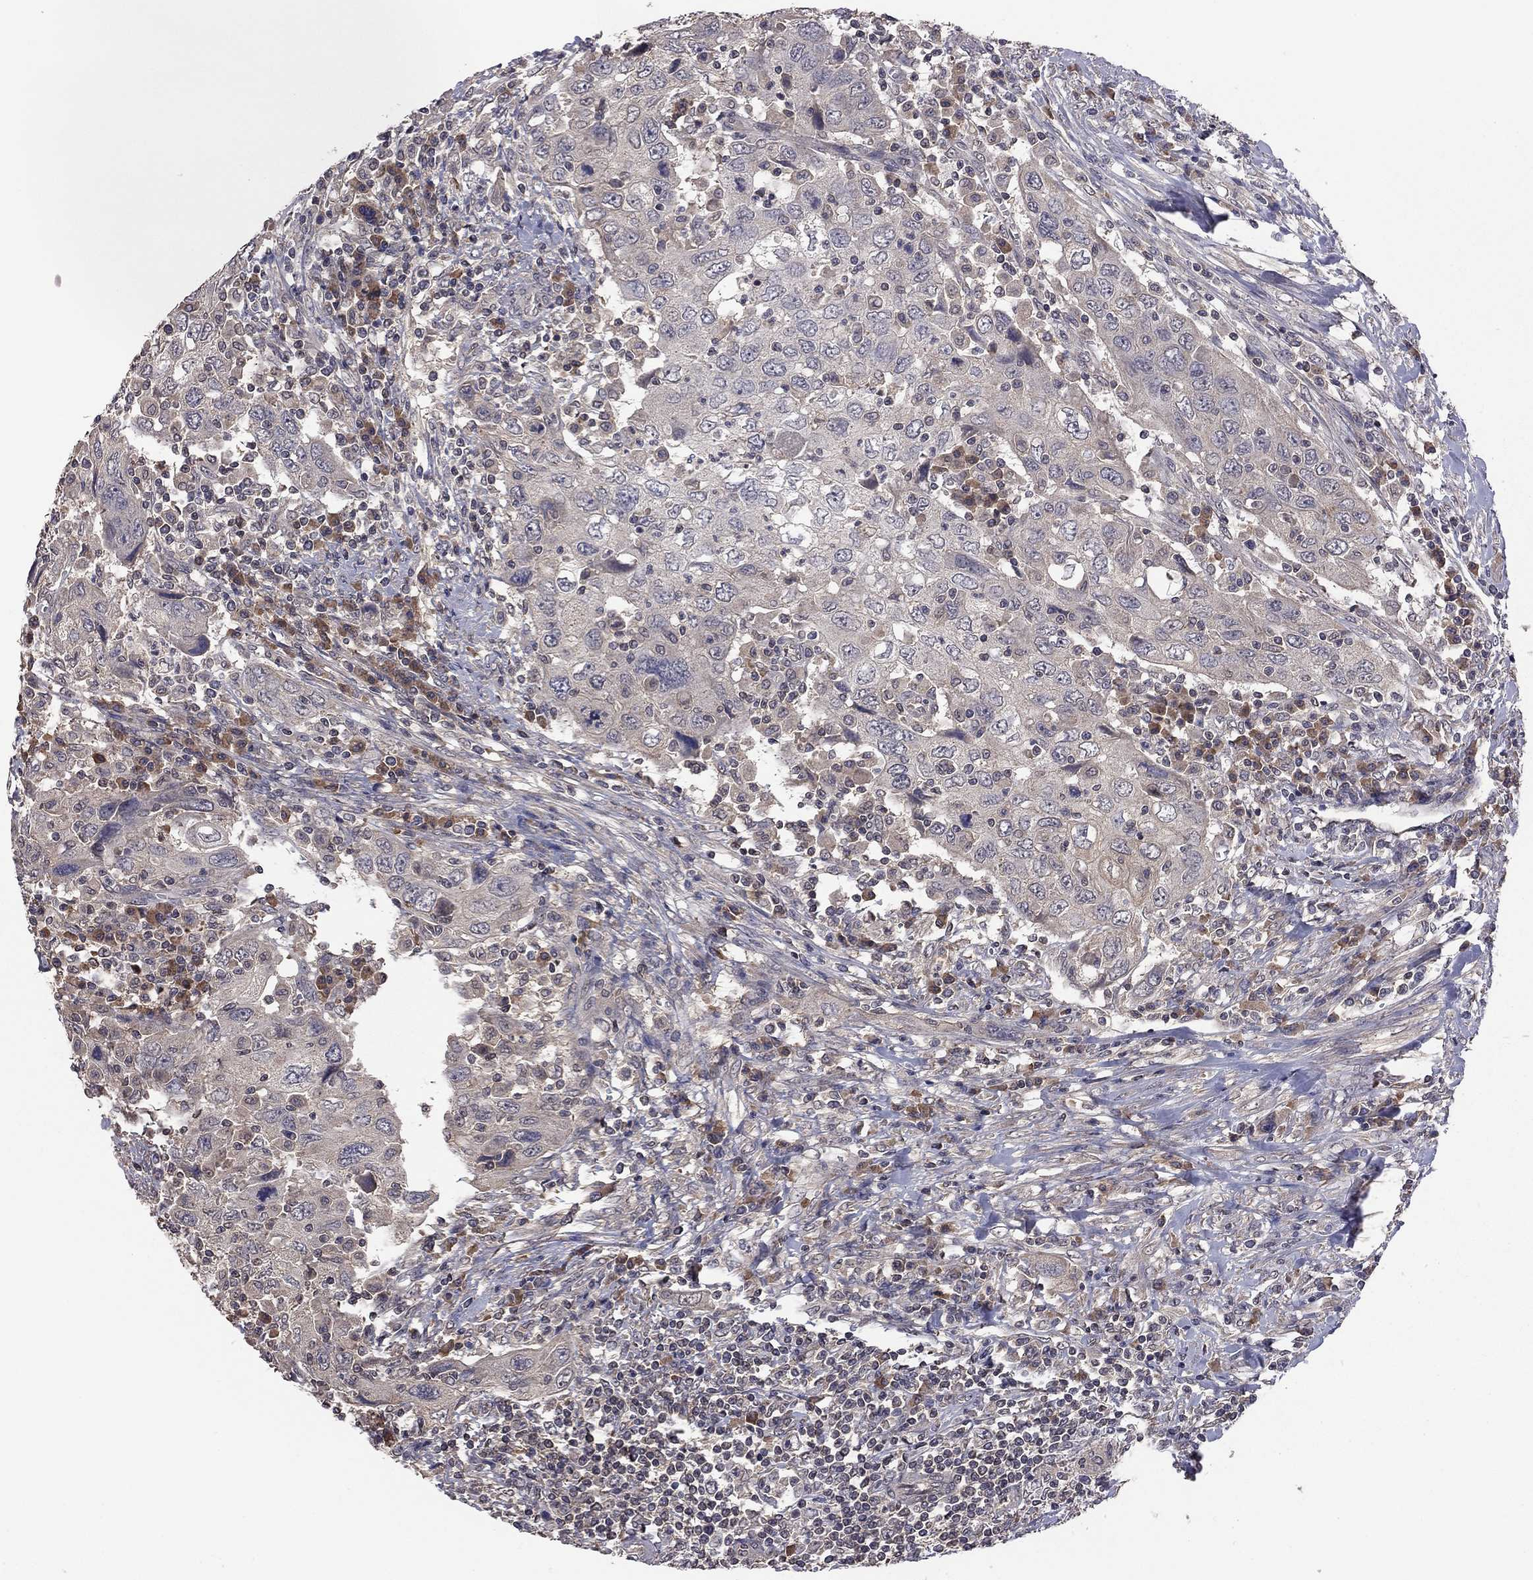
{"staining": {"intensity": "negative", "quantity": "none", "location": "none"}, "tissue": "urothelial cancer", "cell_type": "Tumor cells", "image_type": "cancer", "snomed": [{"axis": "morphology", "description": "Urothelial carcinoma, High grade"}, {"axis": "topography", "description": "Urinary bladder"}], "caption": "This is an immunohistochemistry image of human high-grade urothelial carcinoma. There is no positivity in tumor cells.", "gene": "TSNARE1", "patient": {"sex": "male", "age": 76}}